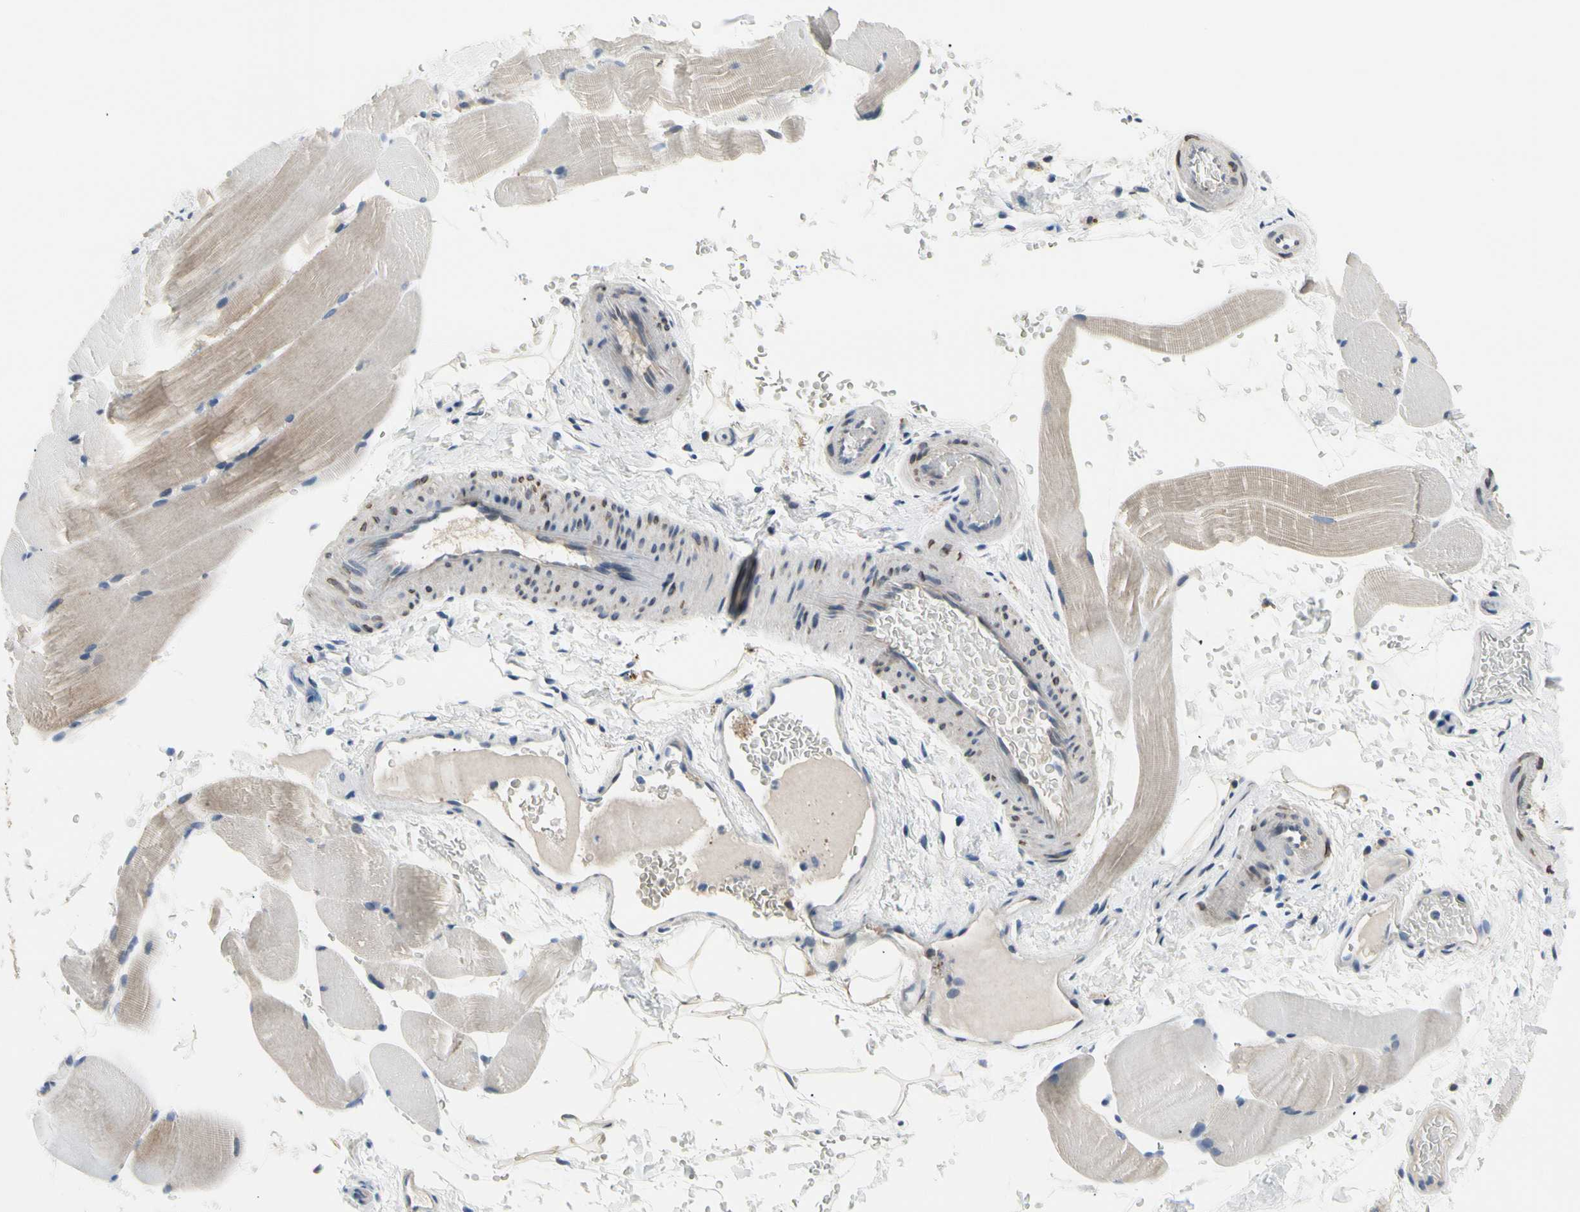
{"staining": {"intensity": "weak", "quantity": "<25%", "location": "cytoplasmic/membranous"}, "tissue": "skeletal muscle", "cell_type": "Myocytes", "image_type": "normal", "snomed": [{"axis": "morphology", "description": "Normal tissue, NOS"}, {"axis": "topography", "description": "Skeletal muscle"}, {"axis": "topography", "description": "Parathyroid gland"}], "caption": "The IHC photomicrograph has no significant staining in myocytes of skeletal muscle.", "gene": "NFASC", "patient": {"sex": "female", "age": 37}}